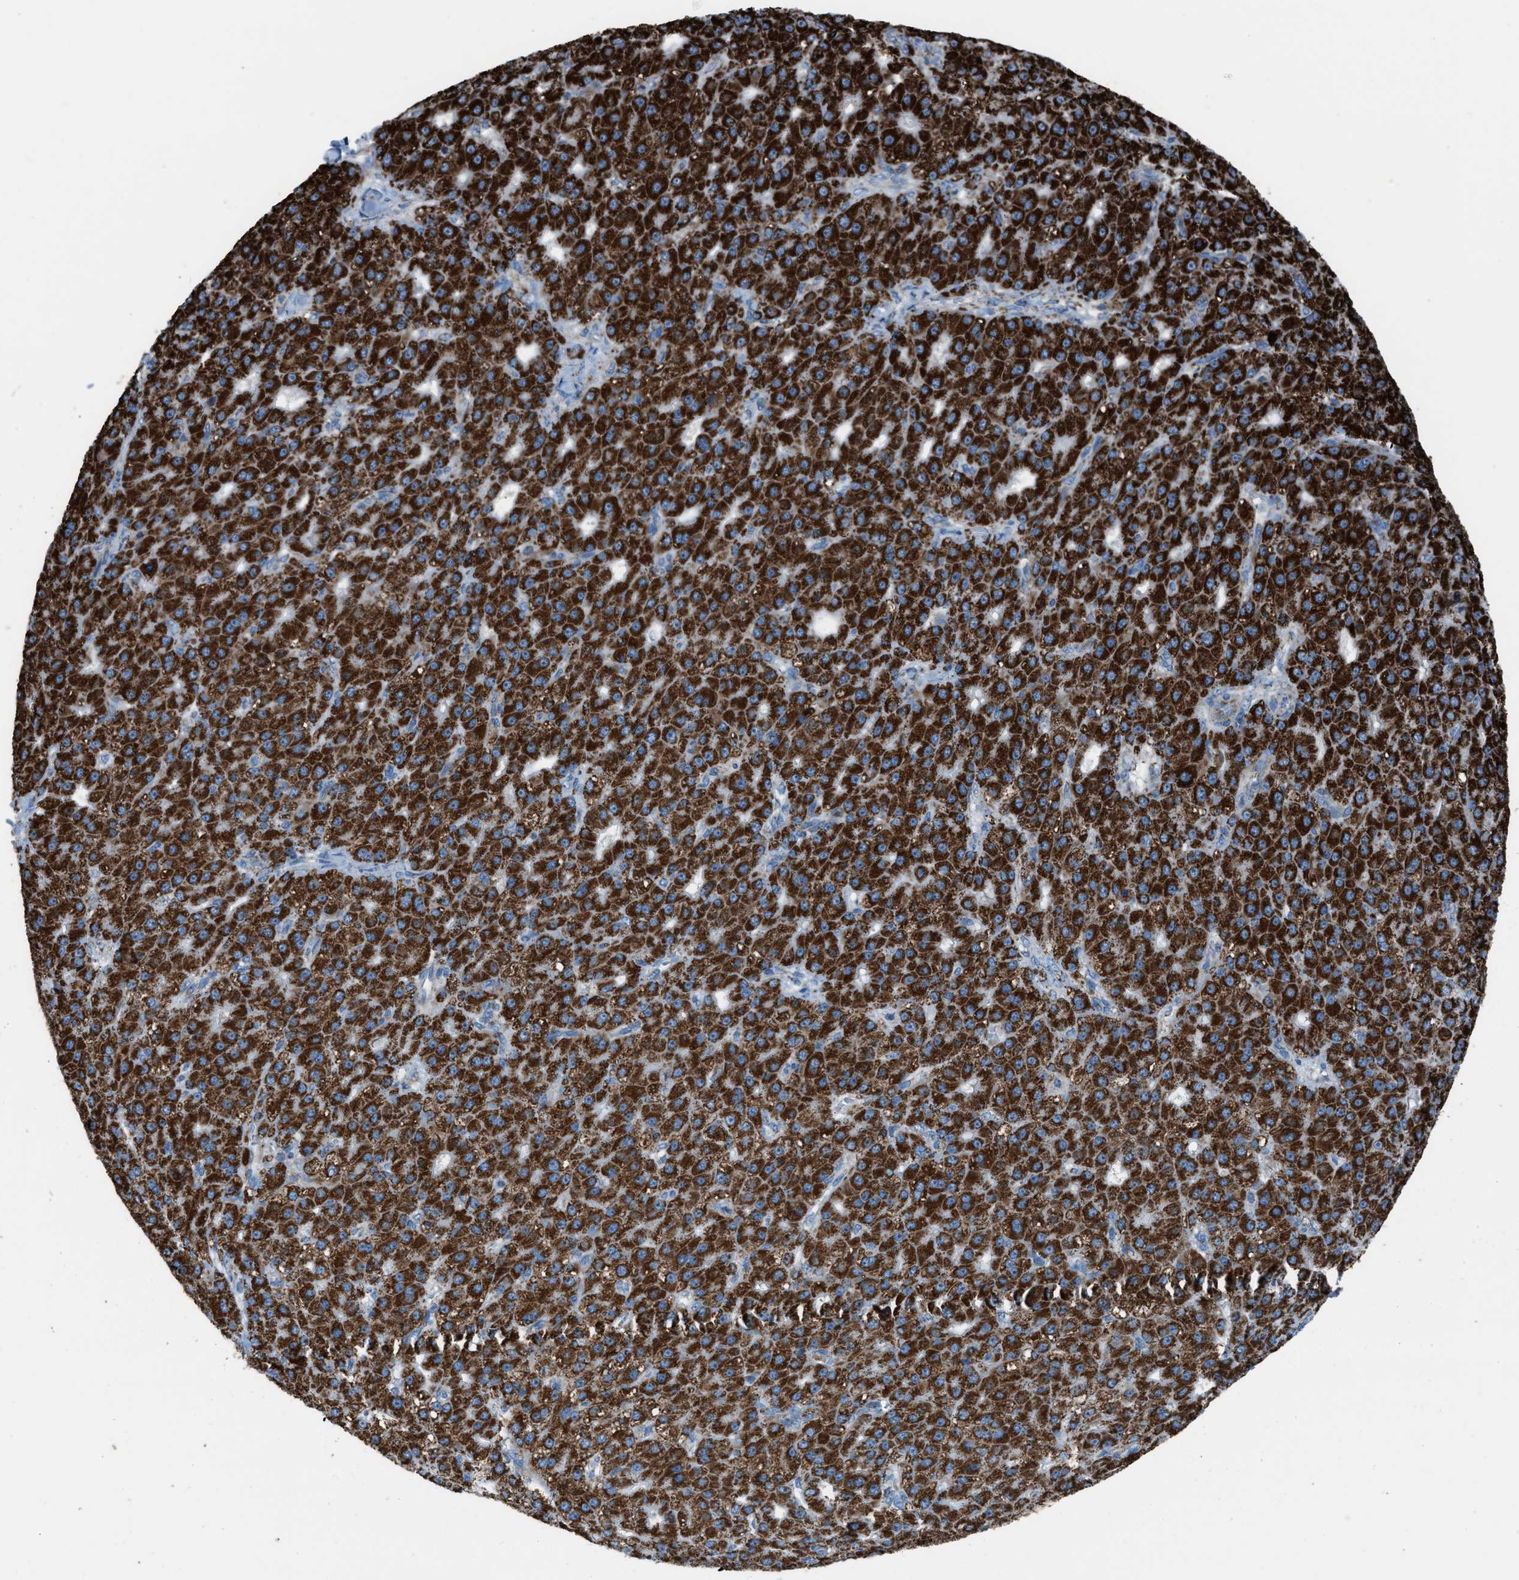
{"staining": {"intensity": "strong", "quantity": ">75%", "location": "cytoplasmic/membranous"}, "tissue": "liver cancer", "cell_type": "Tumor cells", "image_type": "cancer", "snomed": [{"axis": "morphology", "description": "Carcinoma, Hepatocellular, NOS"}, {"axis": "topography", "description": "Liver"}], "caption": "Liver cancer was stained to show a protein in brown. There is high levels of strong cytoplasmic/membranous positivity in approximately >75% of tumor cells.", "gene": "MDH2", "patient": {"sex": "male", "age": 67}}